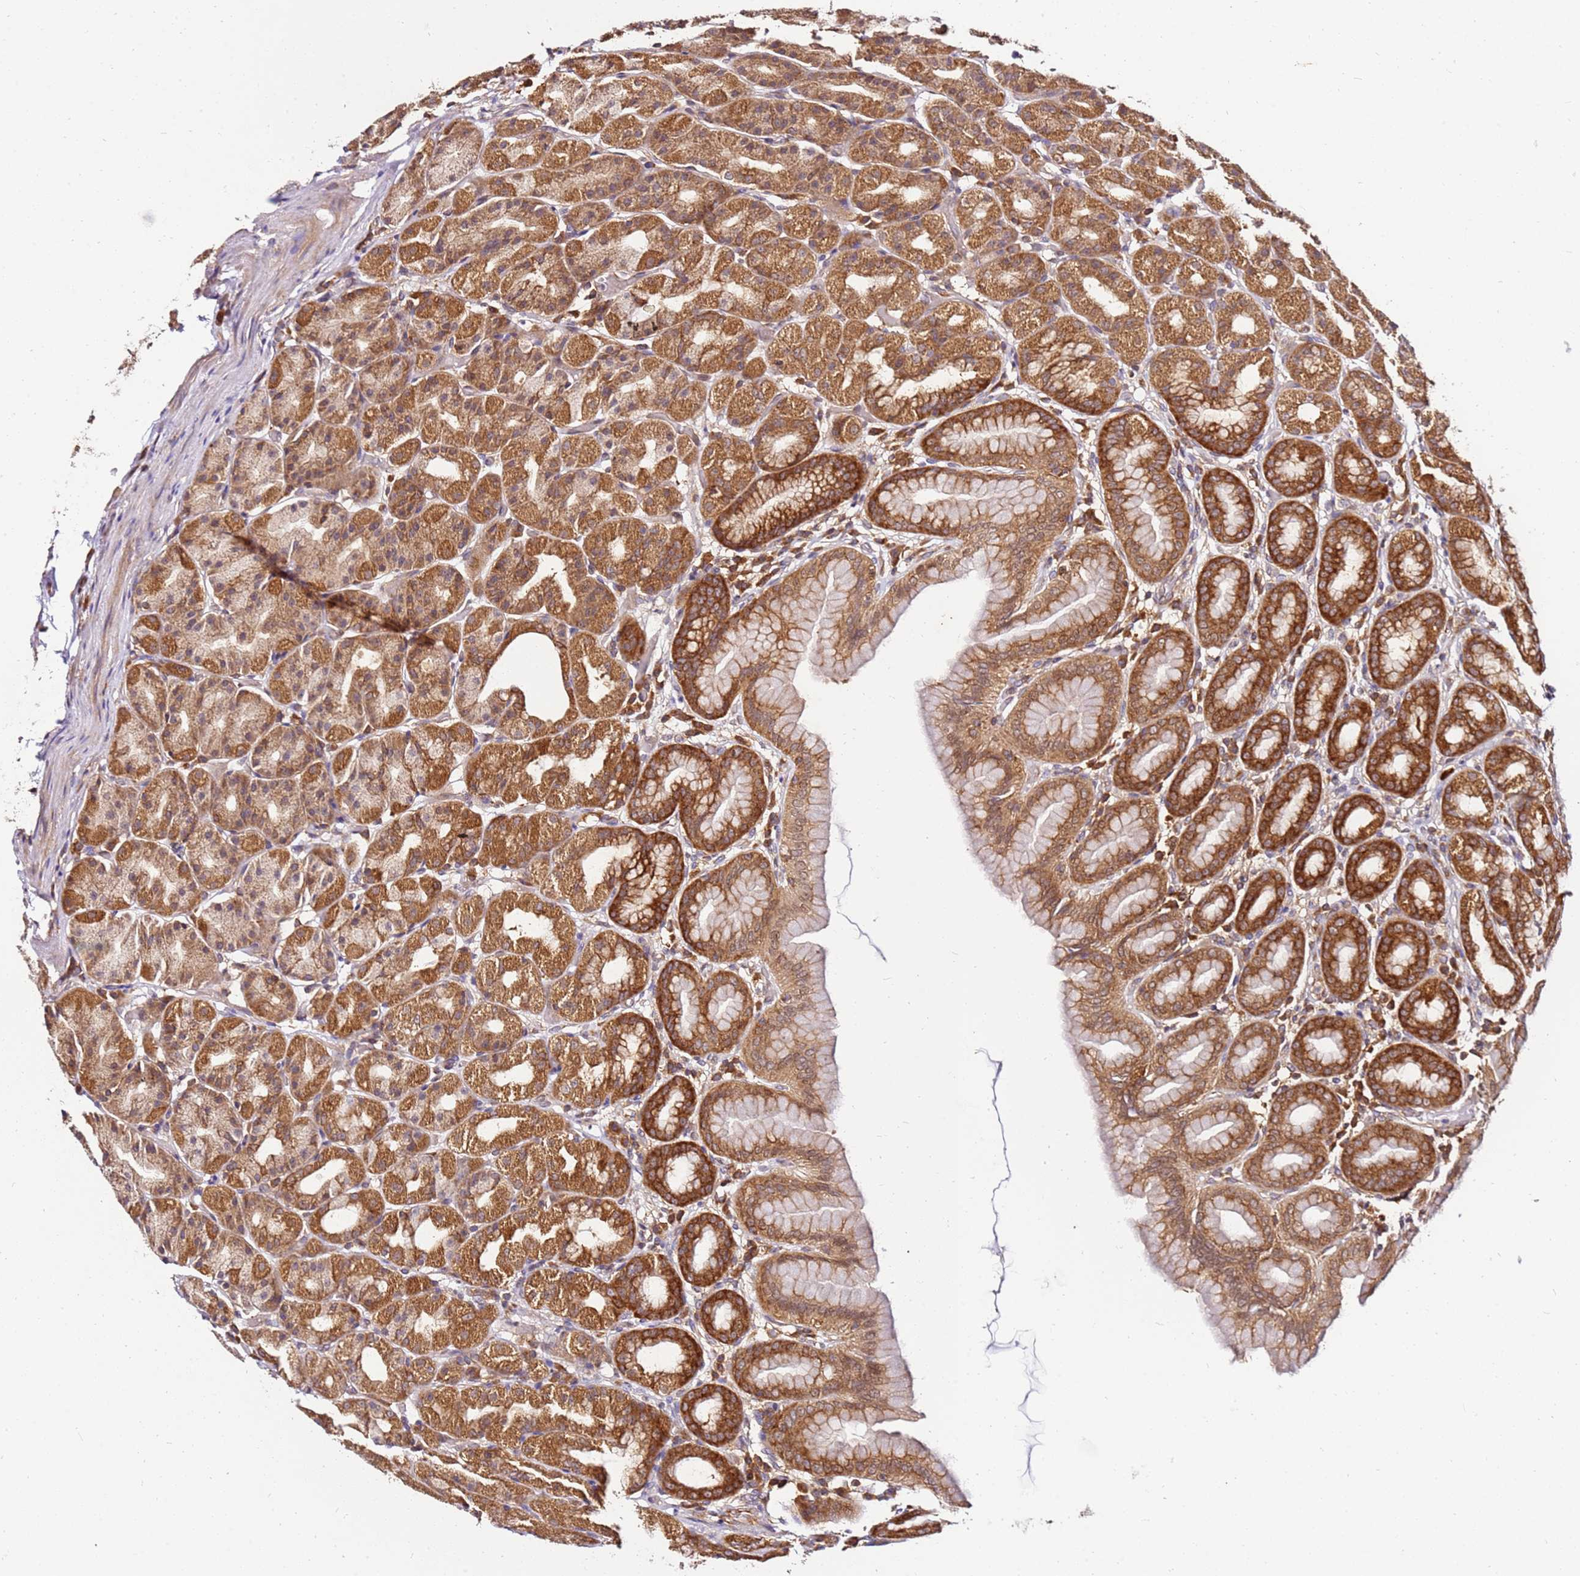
{"staining": {"intensity": "moderate", "quantity": ">75%", "location": "cytoplasmic/membranous"}, "tissue": "stomach", "cell_type": "Glandular cells", "image_type": "normal", "snomed": [{"axis": "morphology", "description": "Normal tissue, NOS"}, {"axis": "topography", "description": "Stomach, upper"}], "caption": "Immunohistochemistry (IHC) of benign stomach exhibits medium levels of moderate cytoplasmic/membranous staining in approximately >75% of glandular cells. (Stains: DAB (3,3'-diaminobenzidine) in brown, nuclei in blue, Microscopy: brightfield microscopy at high magnification).", "gene": "PIH1D1", "patient": {"sex": "male", "age": 68}}